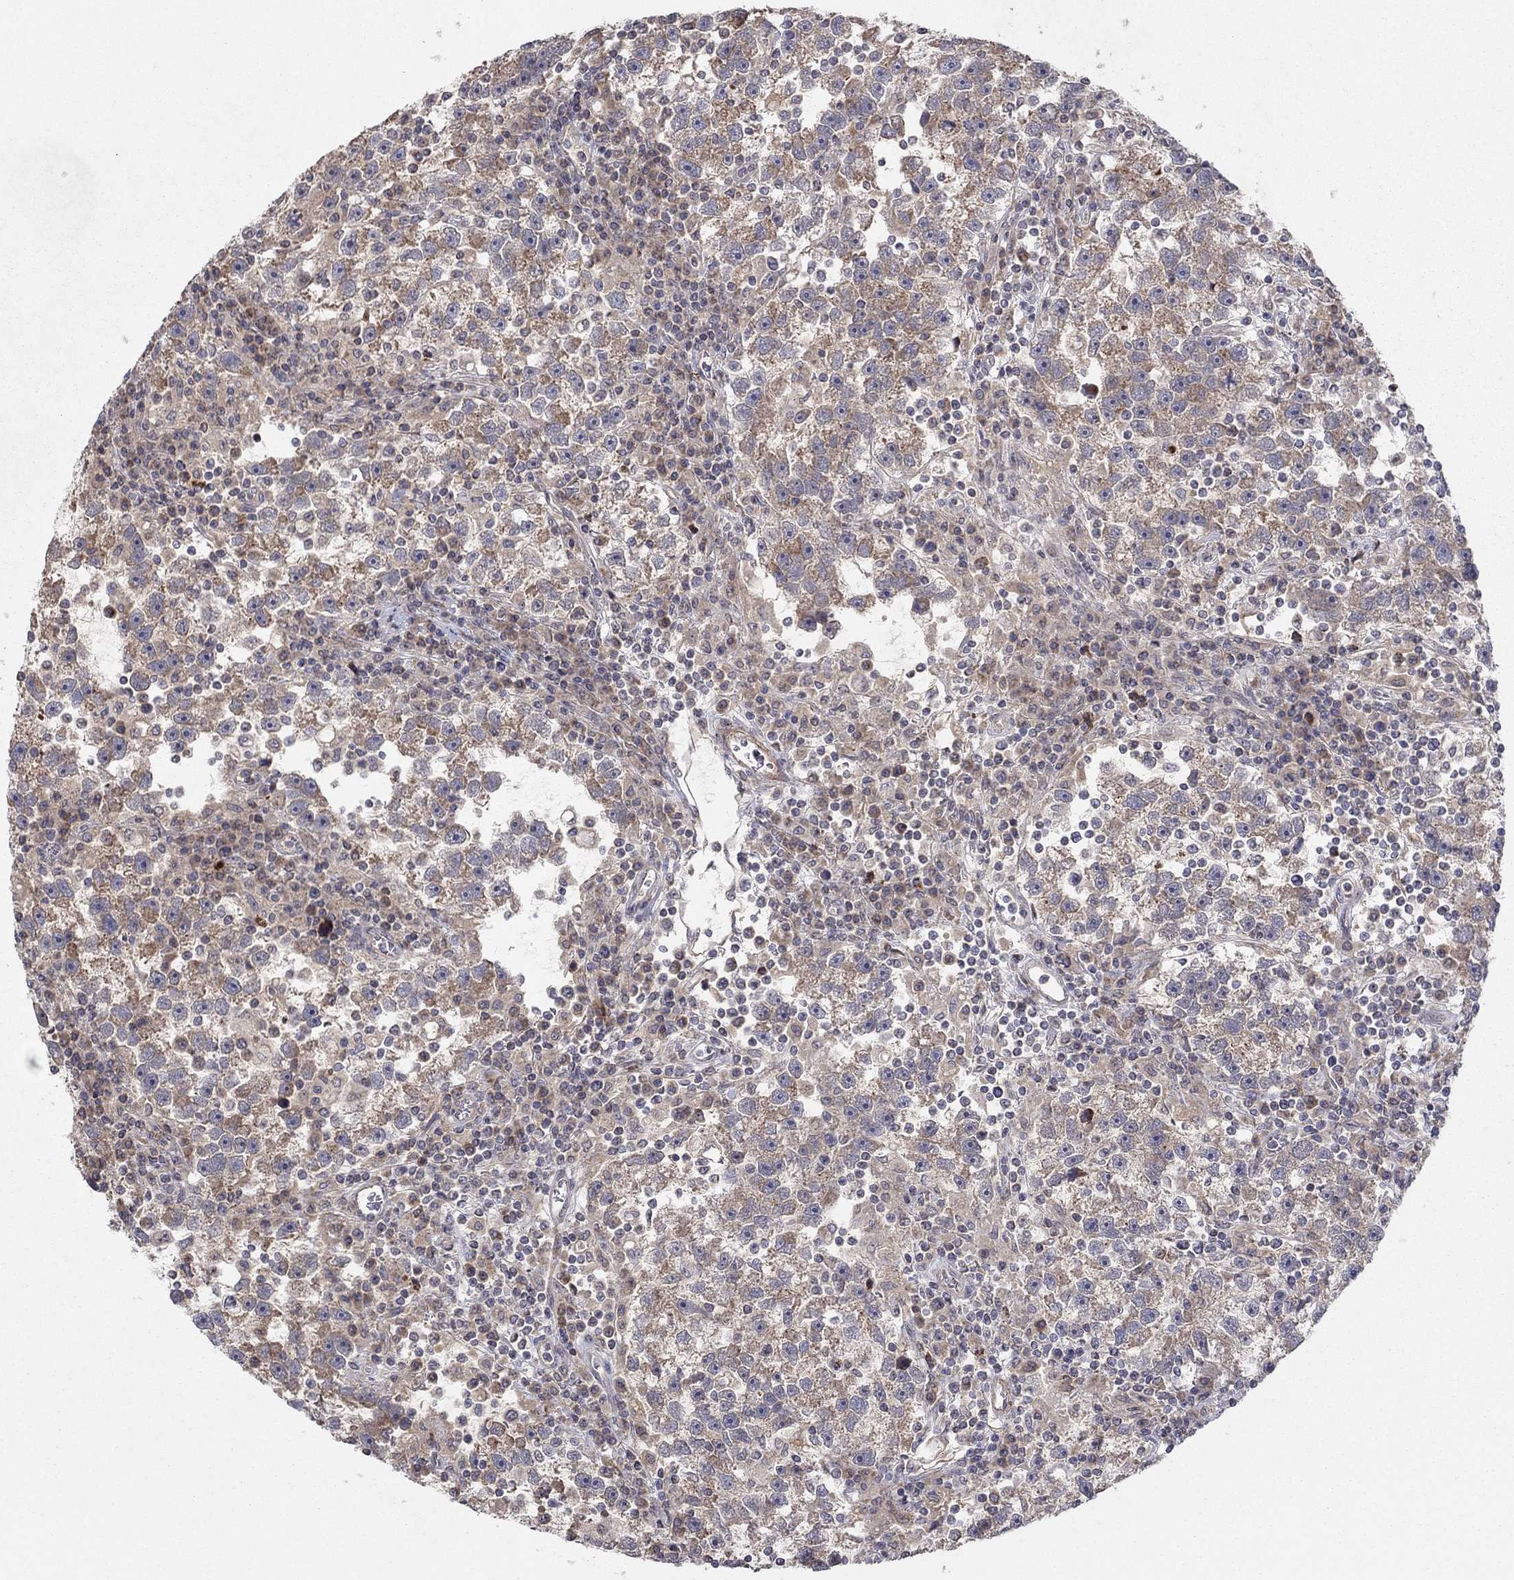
{"staining": {"intensity": "moderate", "quantity": ">75%", "location": "cytoplasmic/membranous"}, "tissue": "testis cancer", "cell_type": "Tumor cells", "image_type": "cancer", "snomed": [{"axis": "morphology", "description": "Seminoma, NOS"}, {"axis": "topography", "description": "Testis"}], "caption": "IHC photomicrograph of human seminoma (testis) stained for a protein (brown), which exhibits medium levels of moderate cytoplasmic/membranous expression in about >75% of tumor cells.", "gene": "CRACDL", "patient": {"sex": "male", "age": 47}}